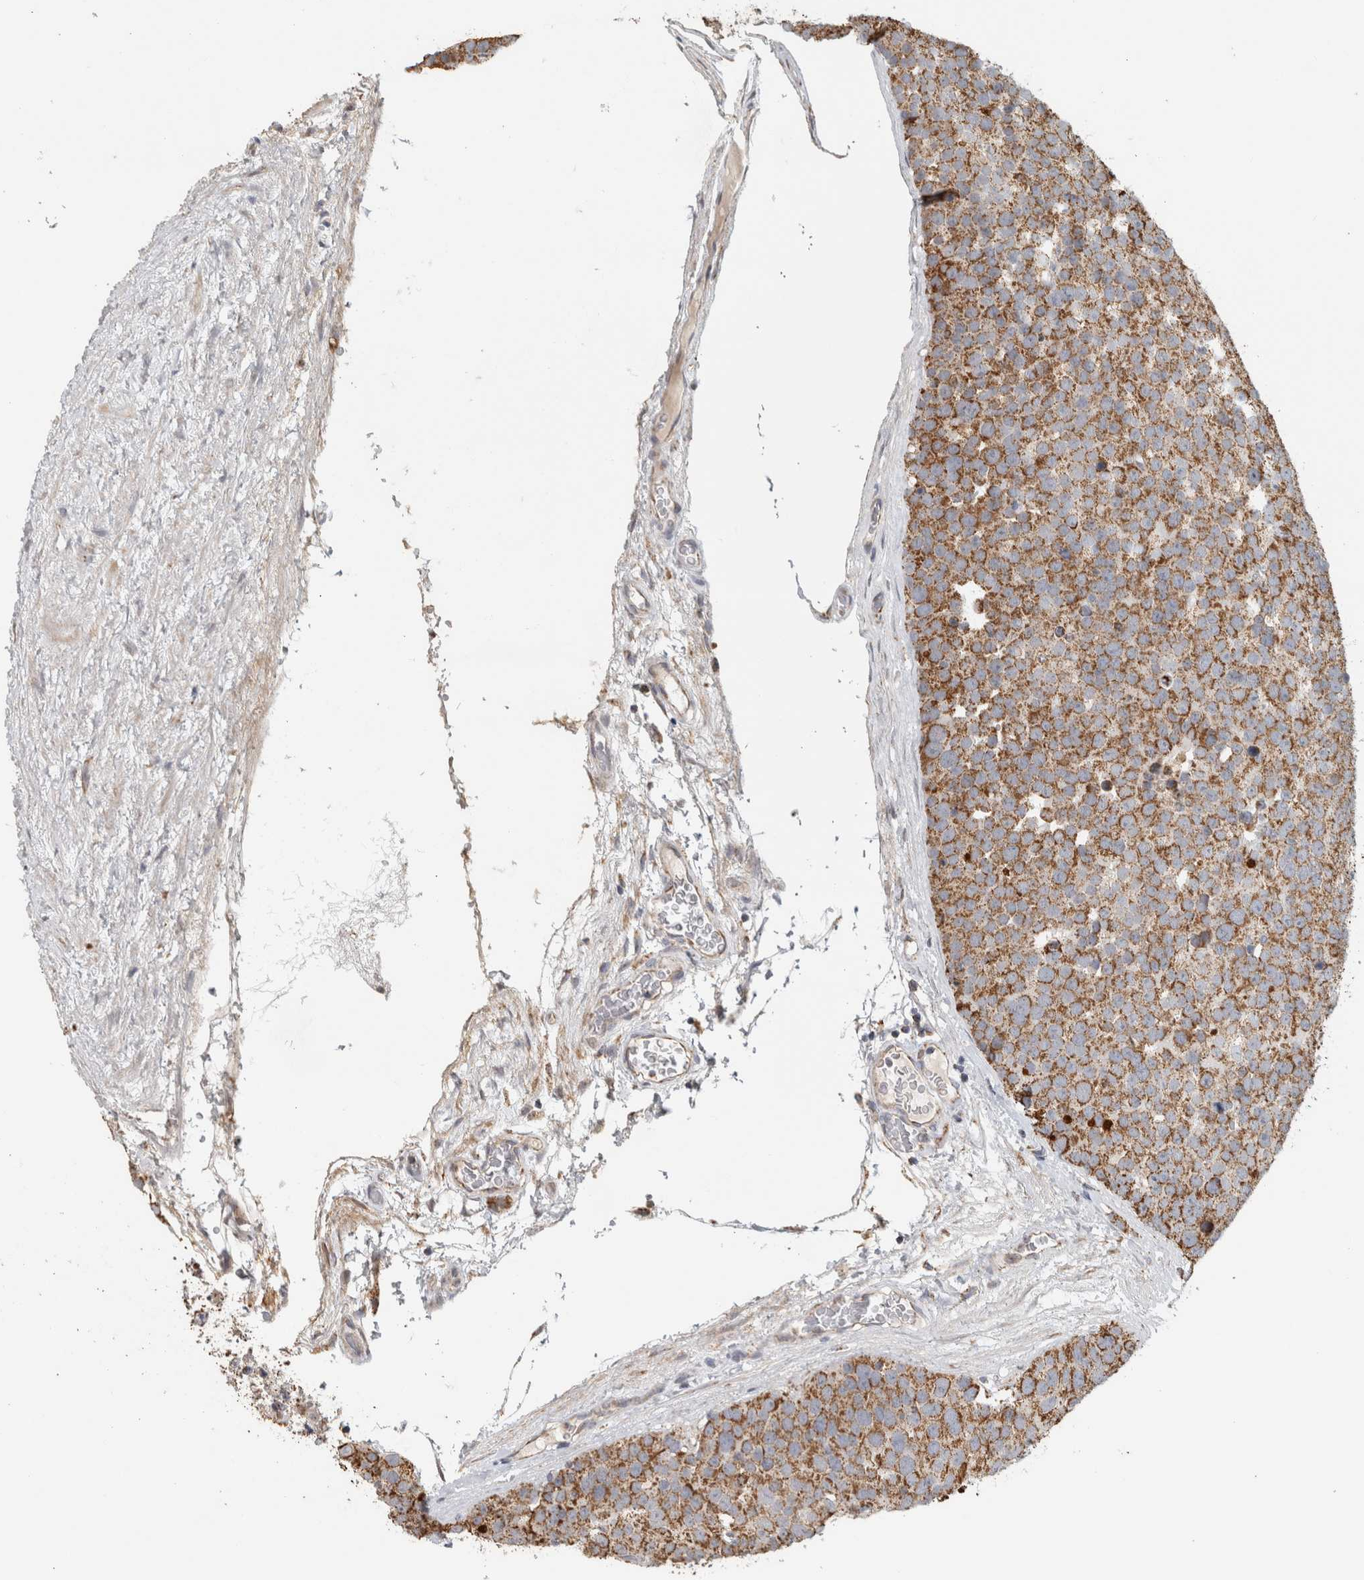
{"staining": {"intensity": "moderate", "quantity": ">75%", "location": "cytoplasmic/membranous"}, "tissue": "testis cancer", "cell_type": "Tumor cells", "image_type": "cancer", "snomed": [{"axis": "morphology", "description": "Seminoma, NOS"}, {"axis": "topography", "description": "Testis"}], "caption": "Protein staining of testis cancer tissue exhibits moderate cytoplasmic/membranous positivity in approximately >75% of tumor cells. The staining was performed using DAB to visualize the protein expression in brown, while the nuclei were stained in blue with hematoxylin (Magnification: 20x).", "gene": "ST8SIA1", "patient": {"sex": "male", "age": 71}}